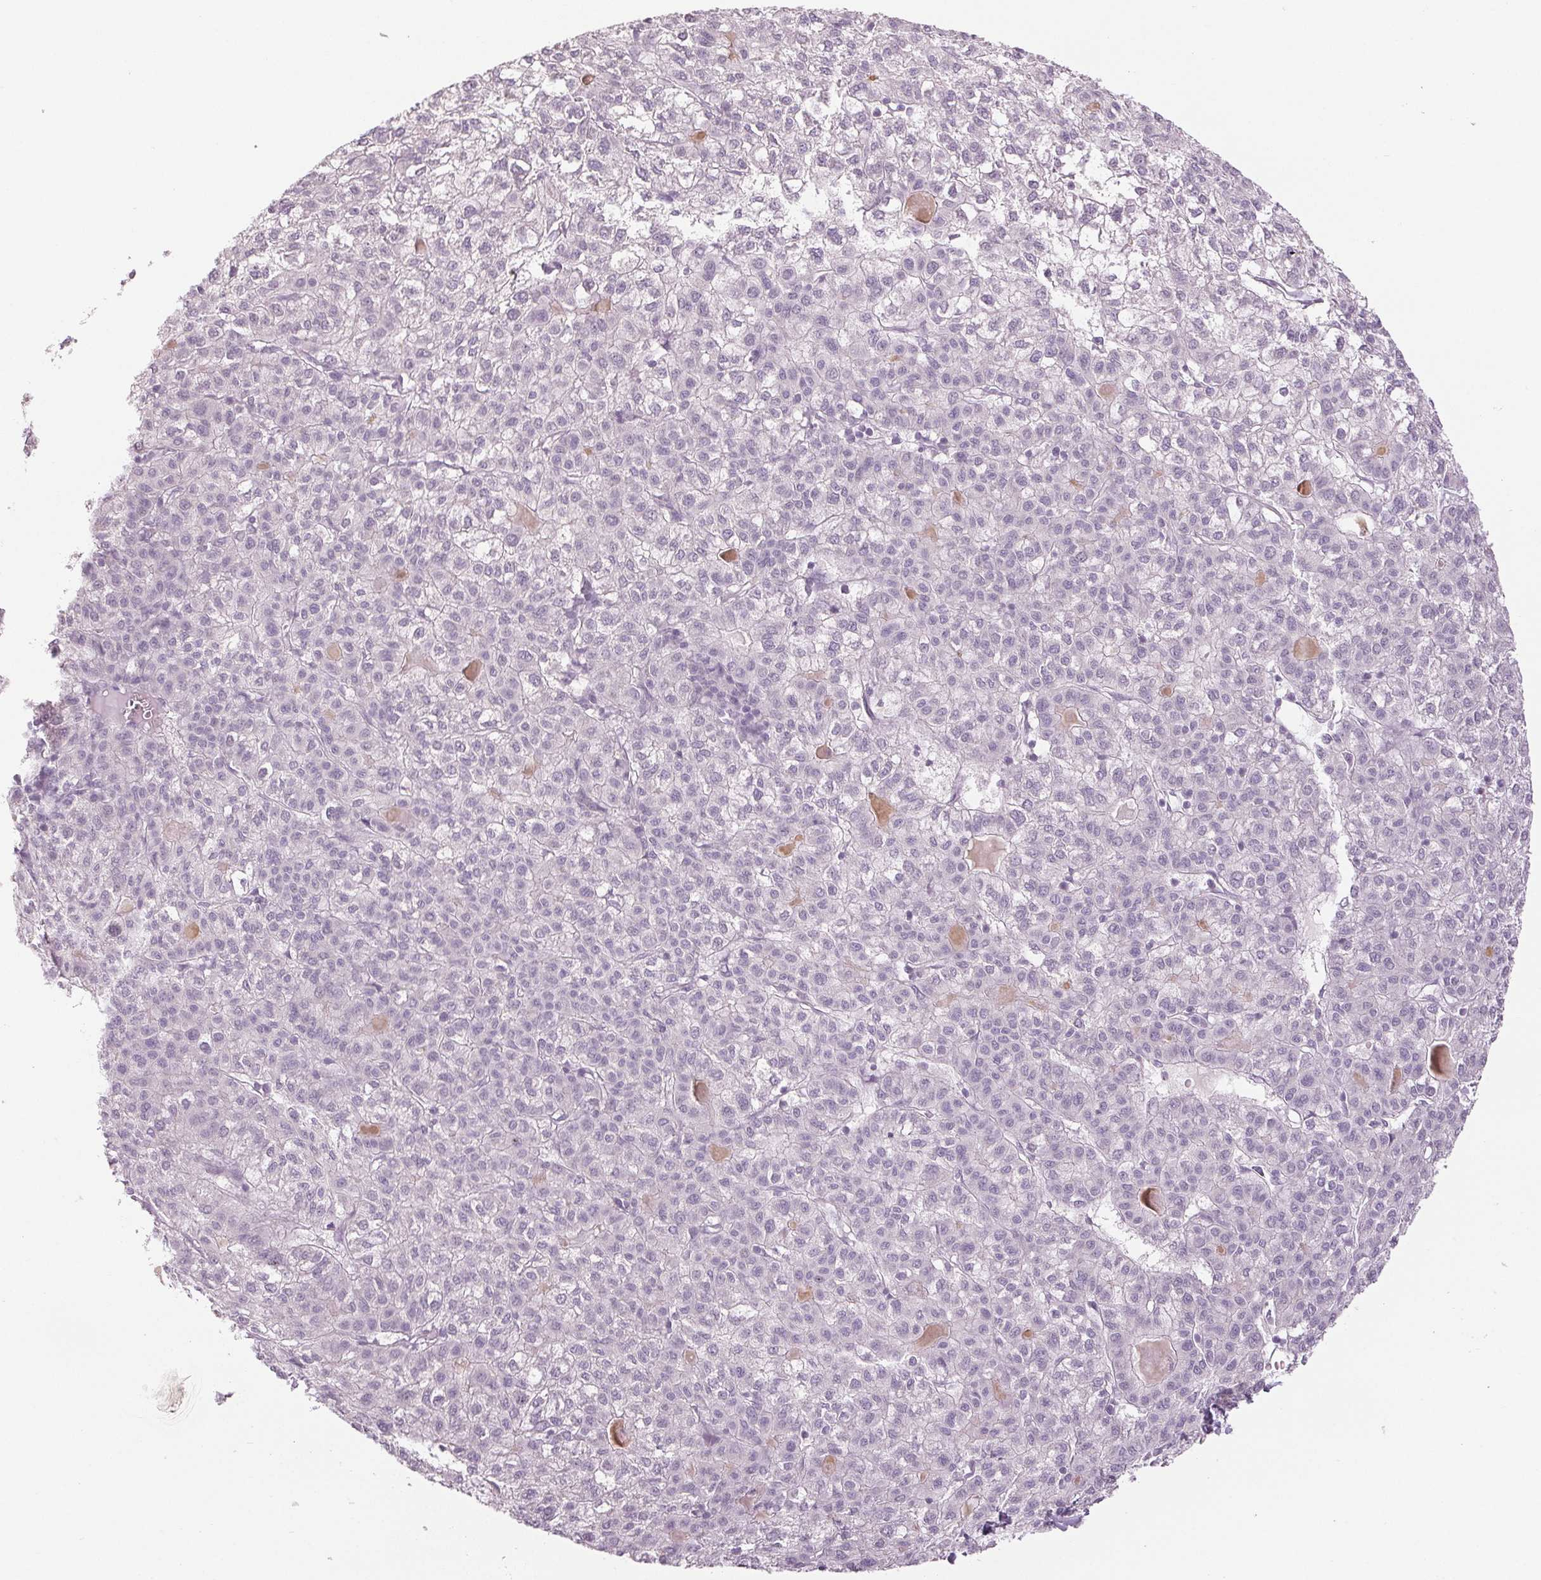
{"staining": {"intensity": "negative", "quantity": "none", "location": "none"}, "tissue": "liver cancer", "cell_type": "Tumor cells", "image_type": "cancer", "snomed": [{"axis": "morphology", "description": "Carcinoma, Hepatocellular, NOS"}, {"axis": "topography", "description": "Liver"}], "caption": "The immunohistochemistry image has no significant staining in tumor cells of liver hepatocellular carcinoma tissue.", "gene": "DNAJC6", "patient": {"sex": "female", "age": 43}}